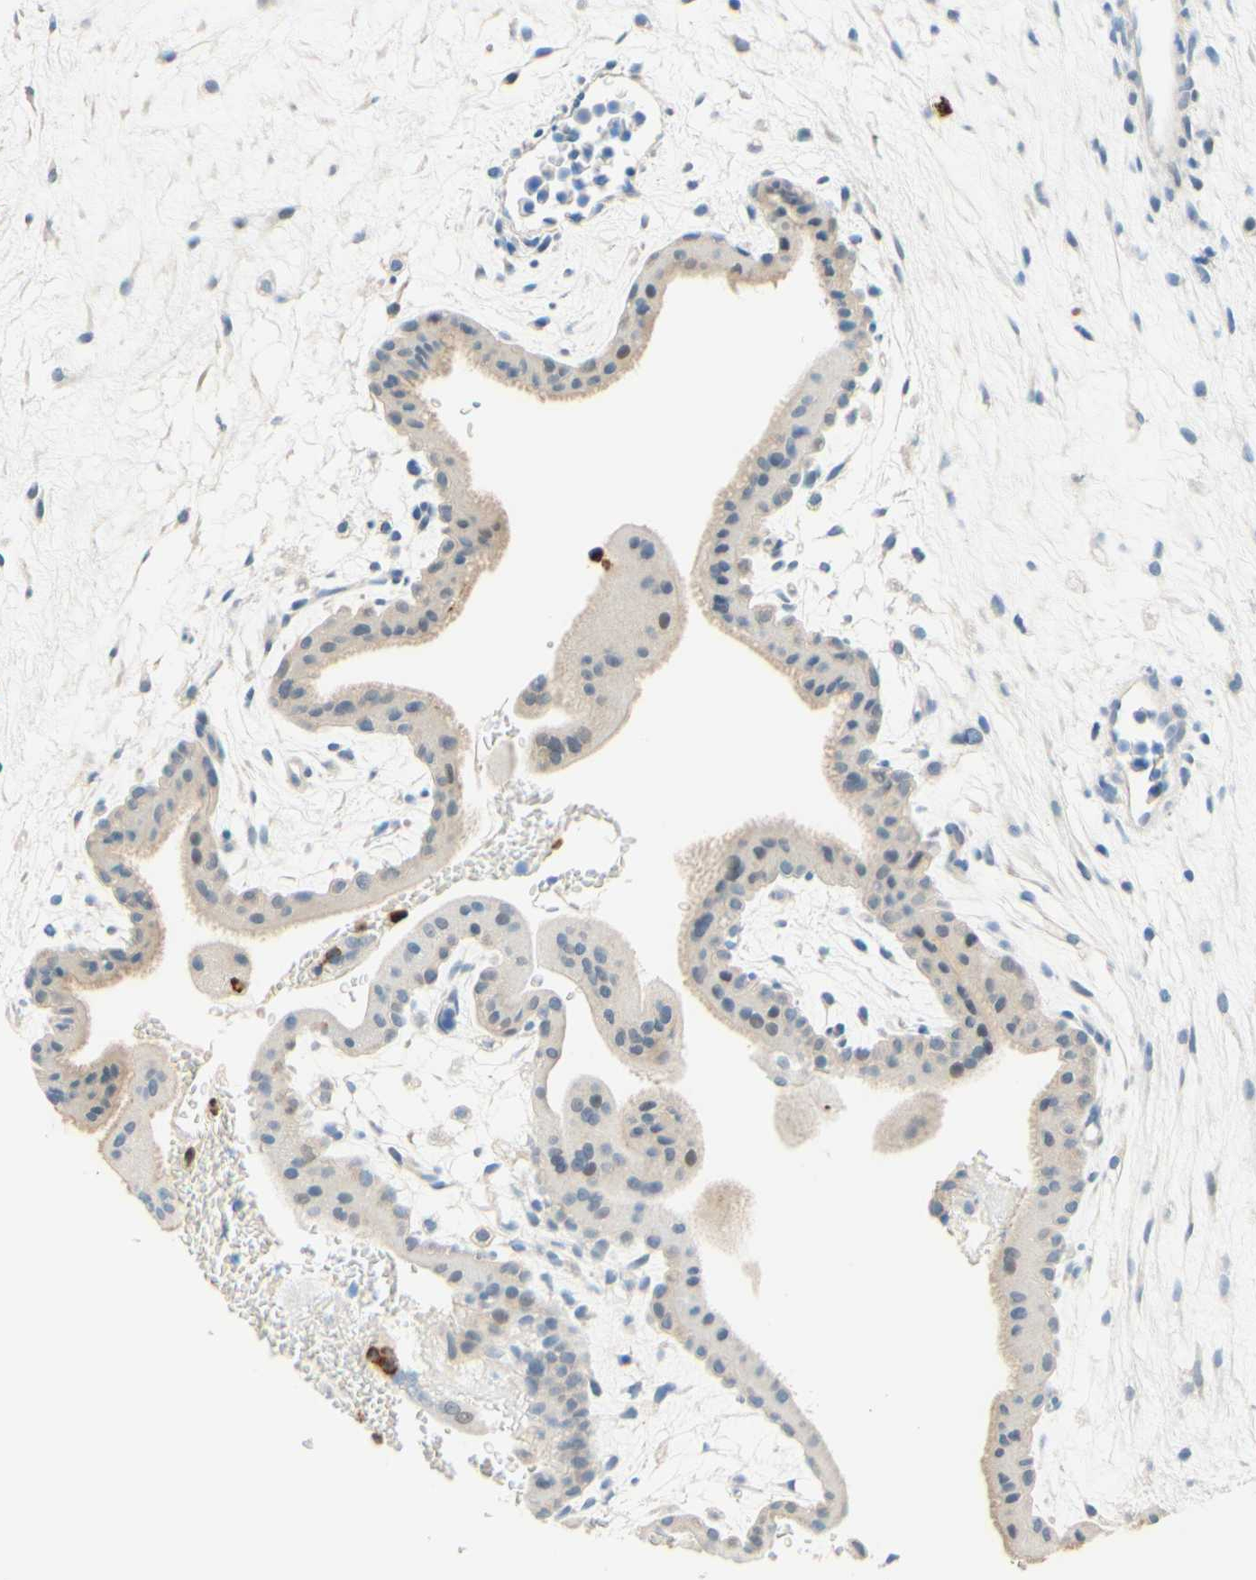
{"staining": {"intensity": "negative", "quantity": "none", "location": "none"}, "tissue": "placenta", "cell_type": "Decidual cells", "image_type": "normal", "snomed": [{"axis": "morphology", "description": "Normal tissue, NOS"}, {"axis": "topography", "description": "Placenta"}], "caption": "Placenta stained for a protein using immunohistochemistry (IHC) reveals no staining decidual cells.", "gene": "TREM2", "patient": {"sex": "female", "age": 35}}